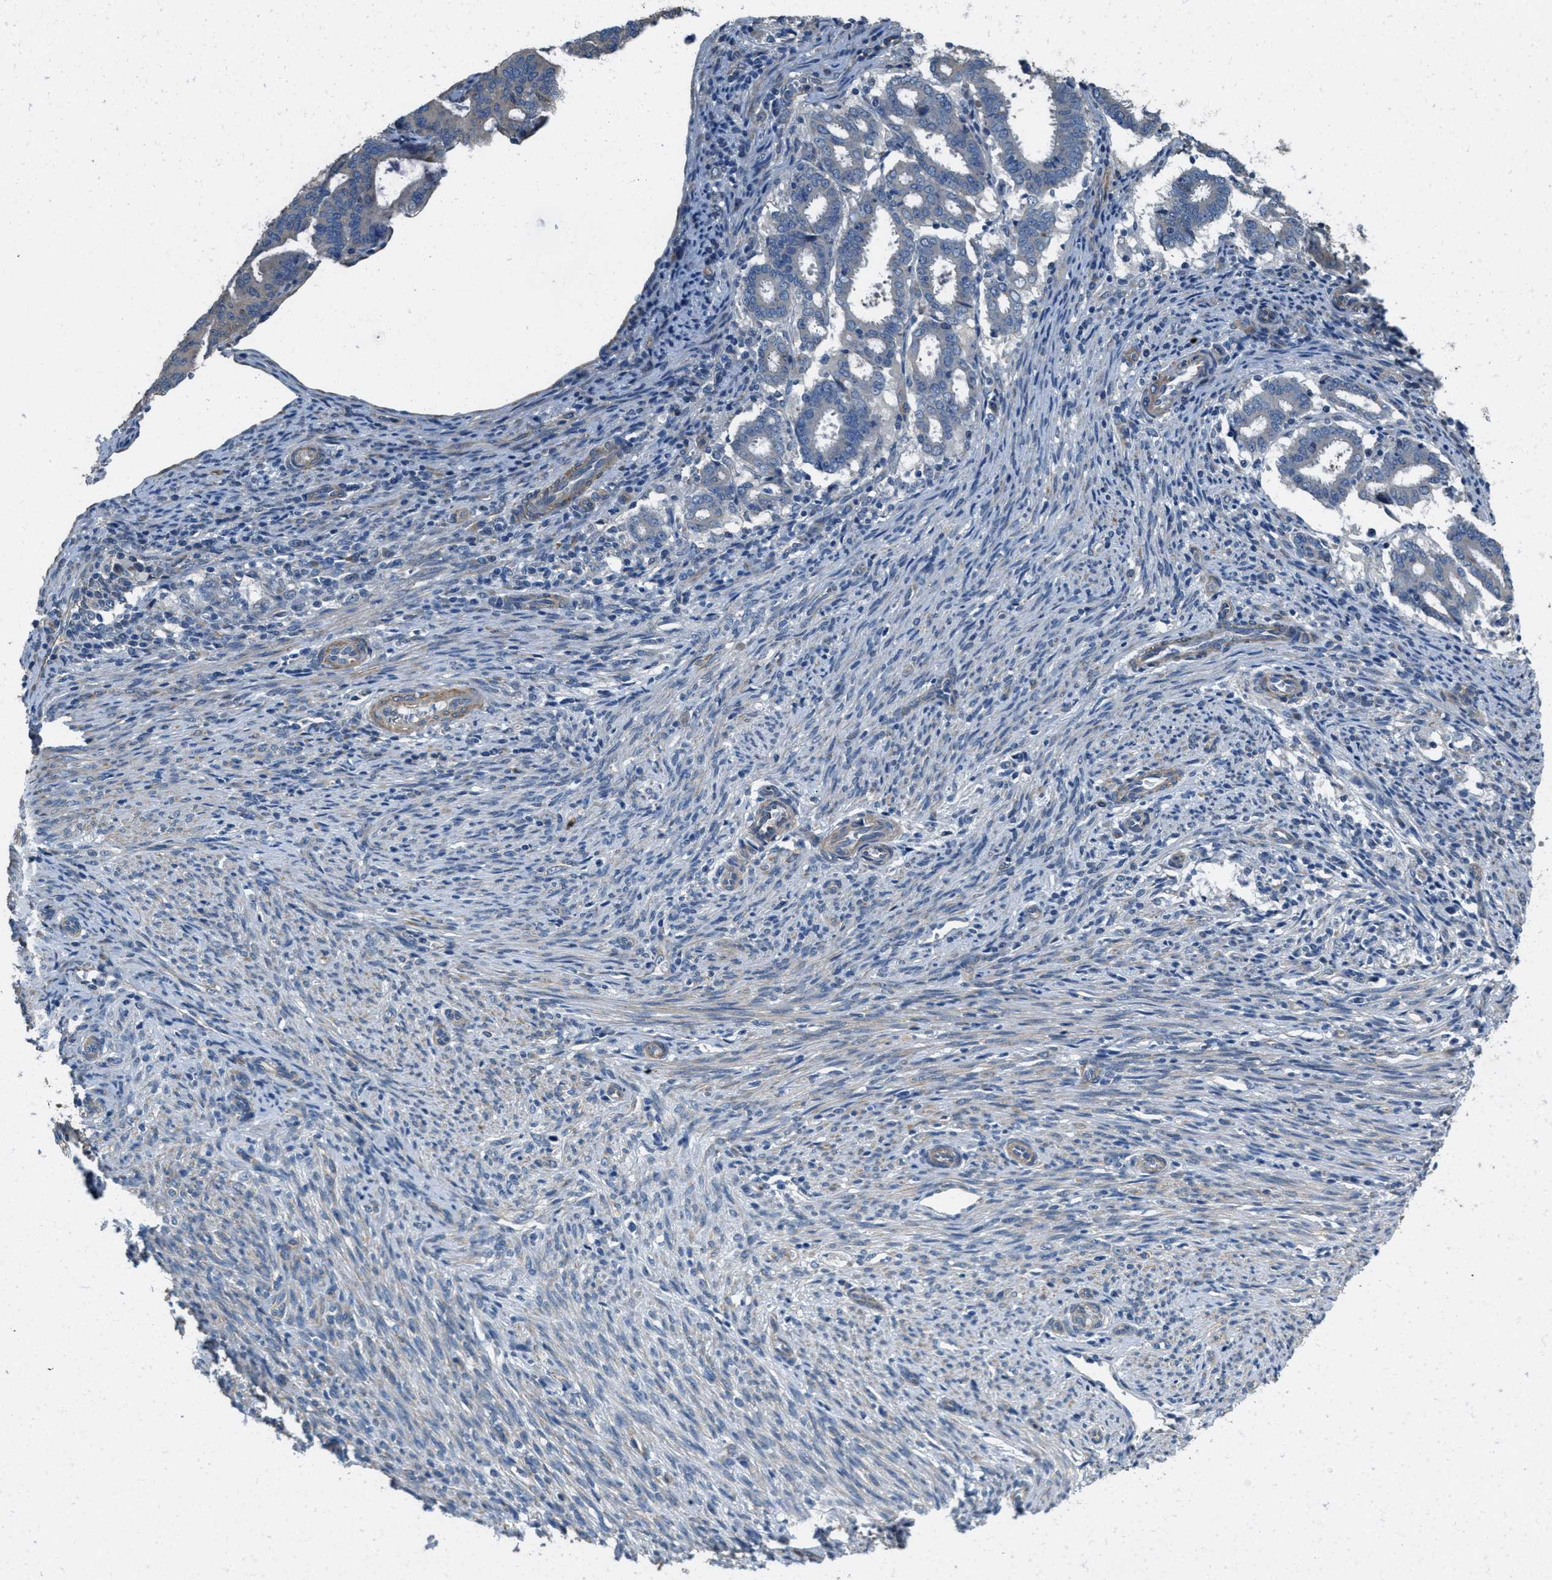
{"staining": {"intensity": "negative", "quantity": "none", "location": "none"}, "tissue": "endometrial cancer", "cell_type": "Tumor cells", "image_type": "cancer", "snomed": [{"axis": "morphology", "description": "Adenocarcinoma, NOS"}, {"axis": "topography", "description": "Uterus"}], "caption": "Tumor cells show no significant protein staining in endometrial adenocarcinoma. (Stains: DAB immunohistochemistry with hematoxylin counter stain, Microscopy: brightfield microscopy at high magnification).", "gene": "TOMM70", "patient": {"sex": "female", "age": 83}}